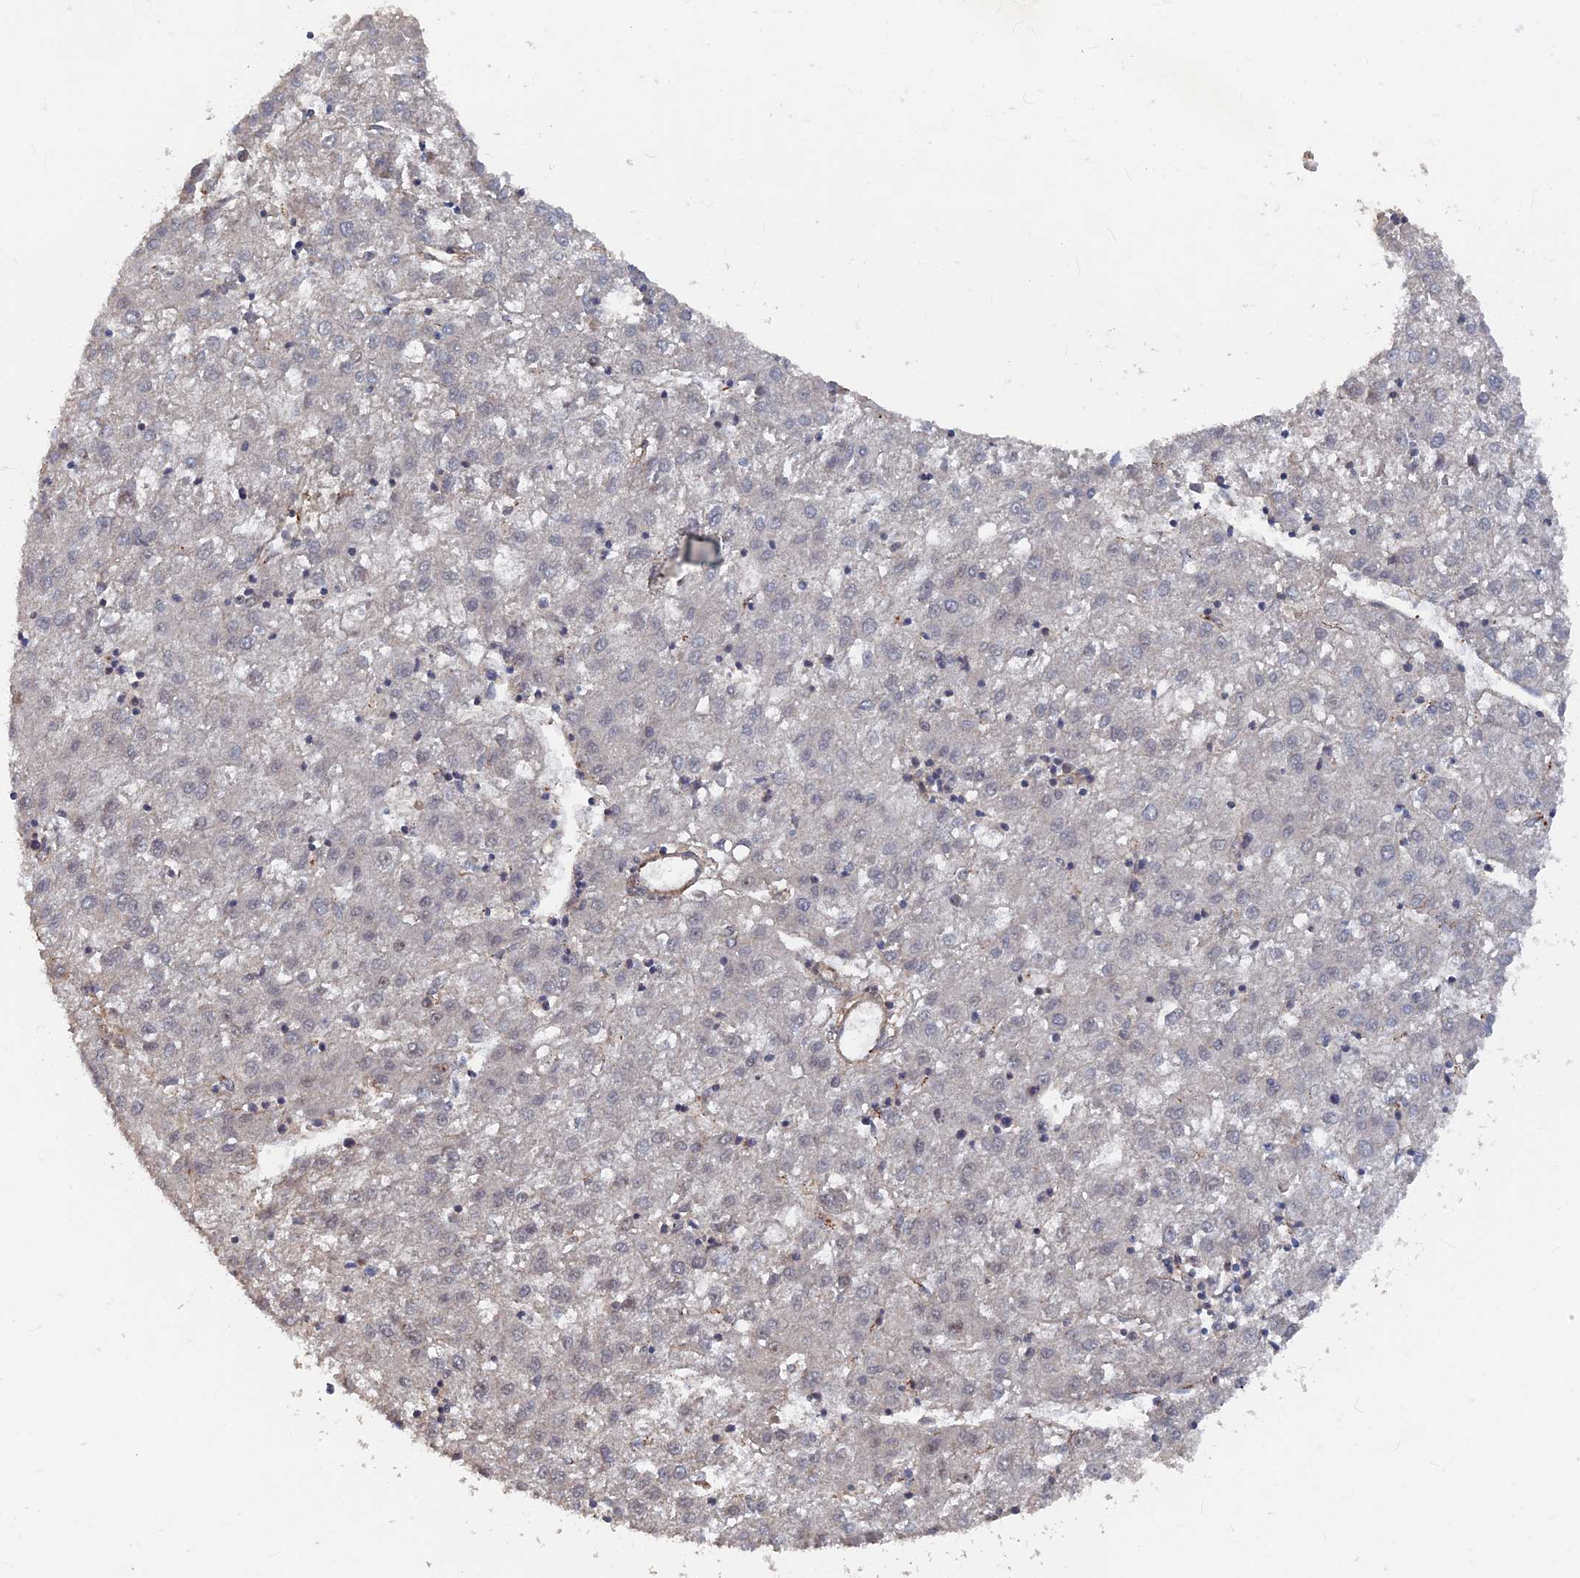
{"staining": {"intensity": "negative", "quantity": "none", "location": "none"}, "tissue": "liver cancer", "cell_type": "Tumor cells", "image_type": "cancer", "snomed": [{"axis": "morphology", "description": "Carcinoma, Hepatocellular, NOS"}, {"axis": "topography", "description": "Liver"}], "caption": "Hepatocellular carcinoma (liver) was stained to show a protein in brown. There is no significant staining in tumor cells.", "gene": "SH3D21", "patient": {"sex": "male", "age": 72}}